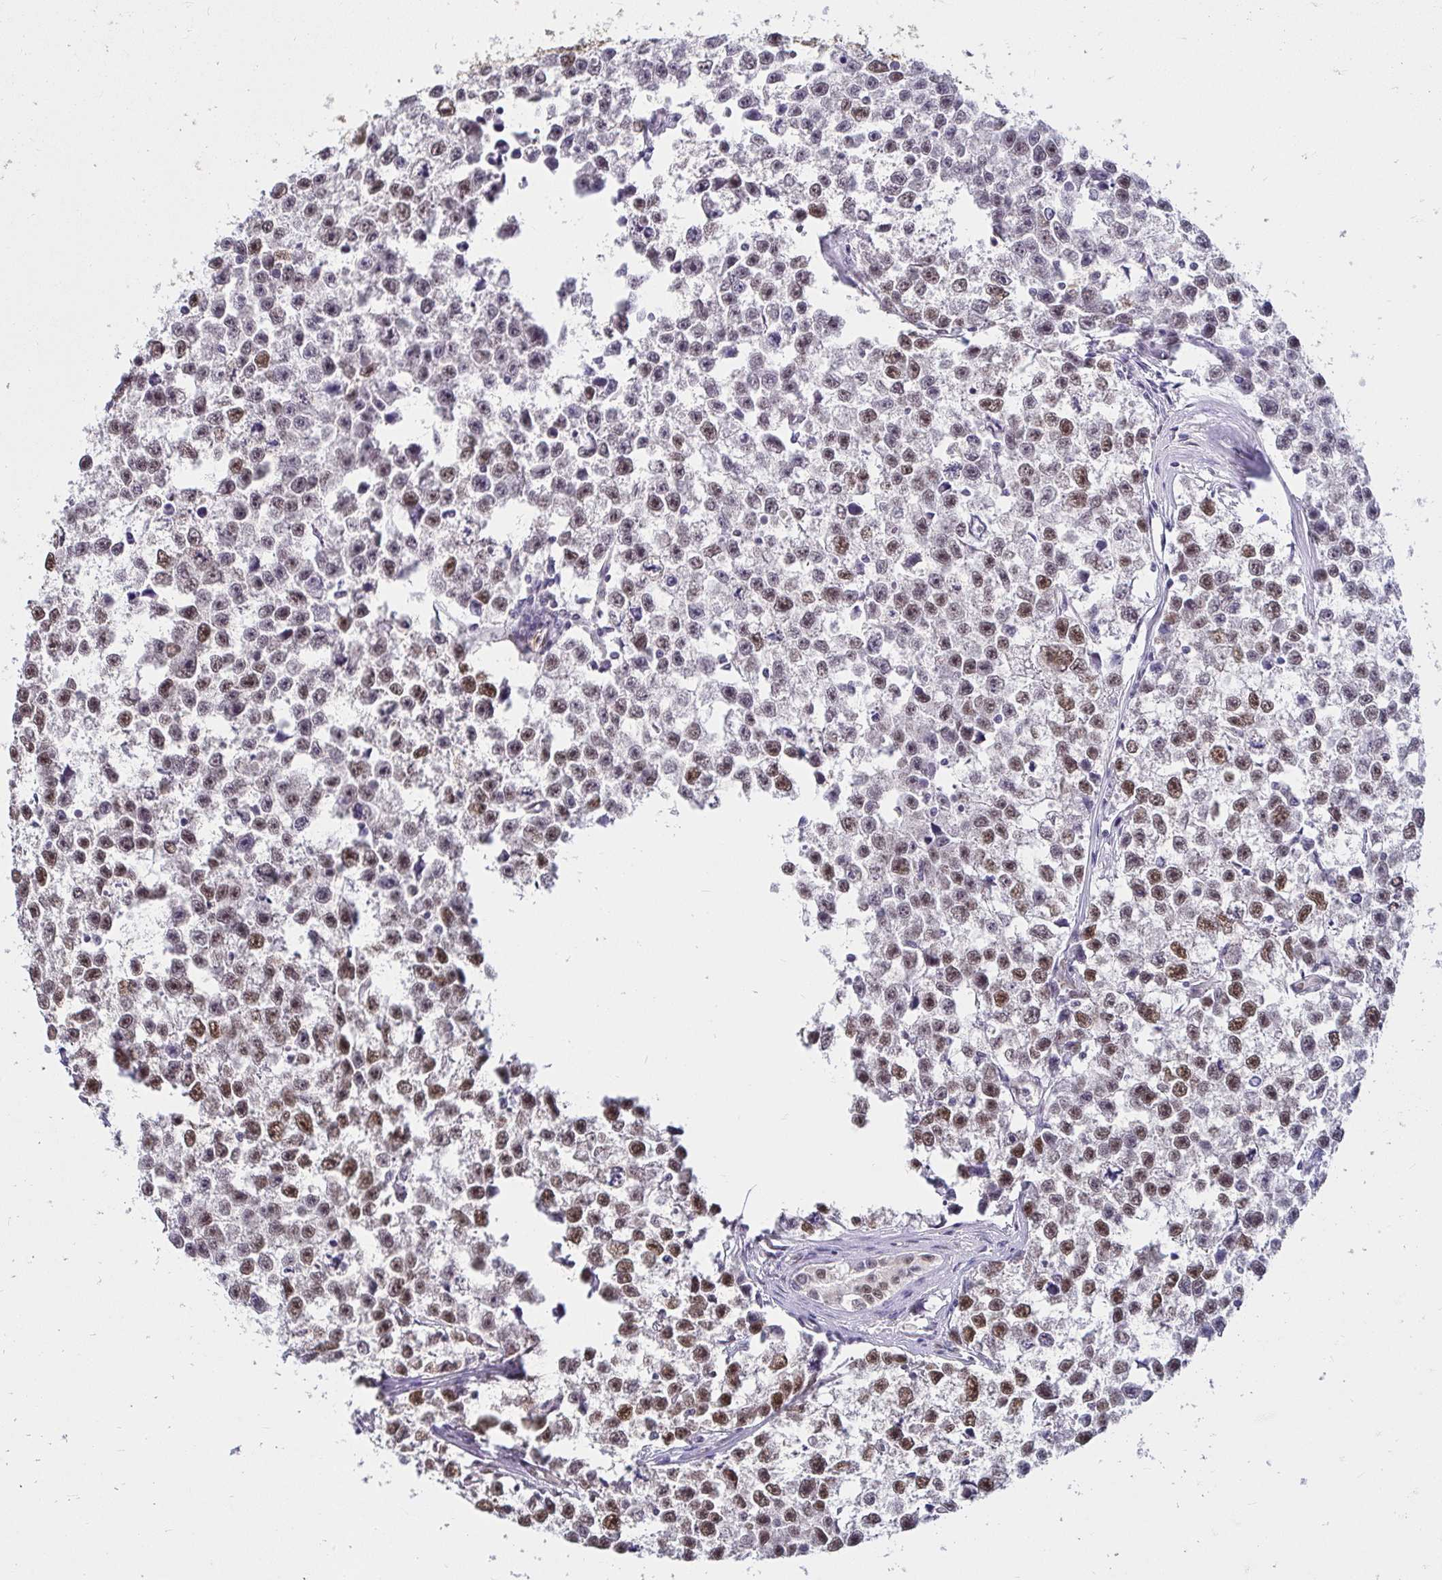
{"staining": {"intensity": "moderate", "quantity": "25%-75%", "location": "nuclear"}, "tissue": "testis cancer", "cell_type": "Tumor cells", "image_type": "cancer", "snomed": [{"axis": "morphology", "description": "Seminoma, NOS"}, {"axis": "topography", "description": "Testis"}], "caption": "Protein expression analysis of testis cancer reveals moderate nuclear expression in approximately 25%-75% of tumor cells. The protein of interest is shown in brown color, while the nuclei are stained blue.", "gene": "RIMS4", "patient": {"sex": "male", "age": 26}}